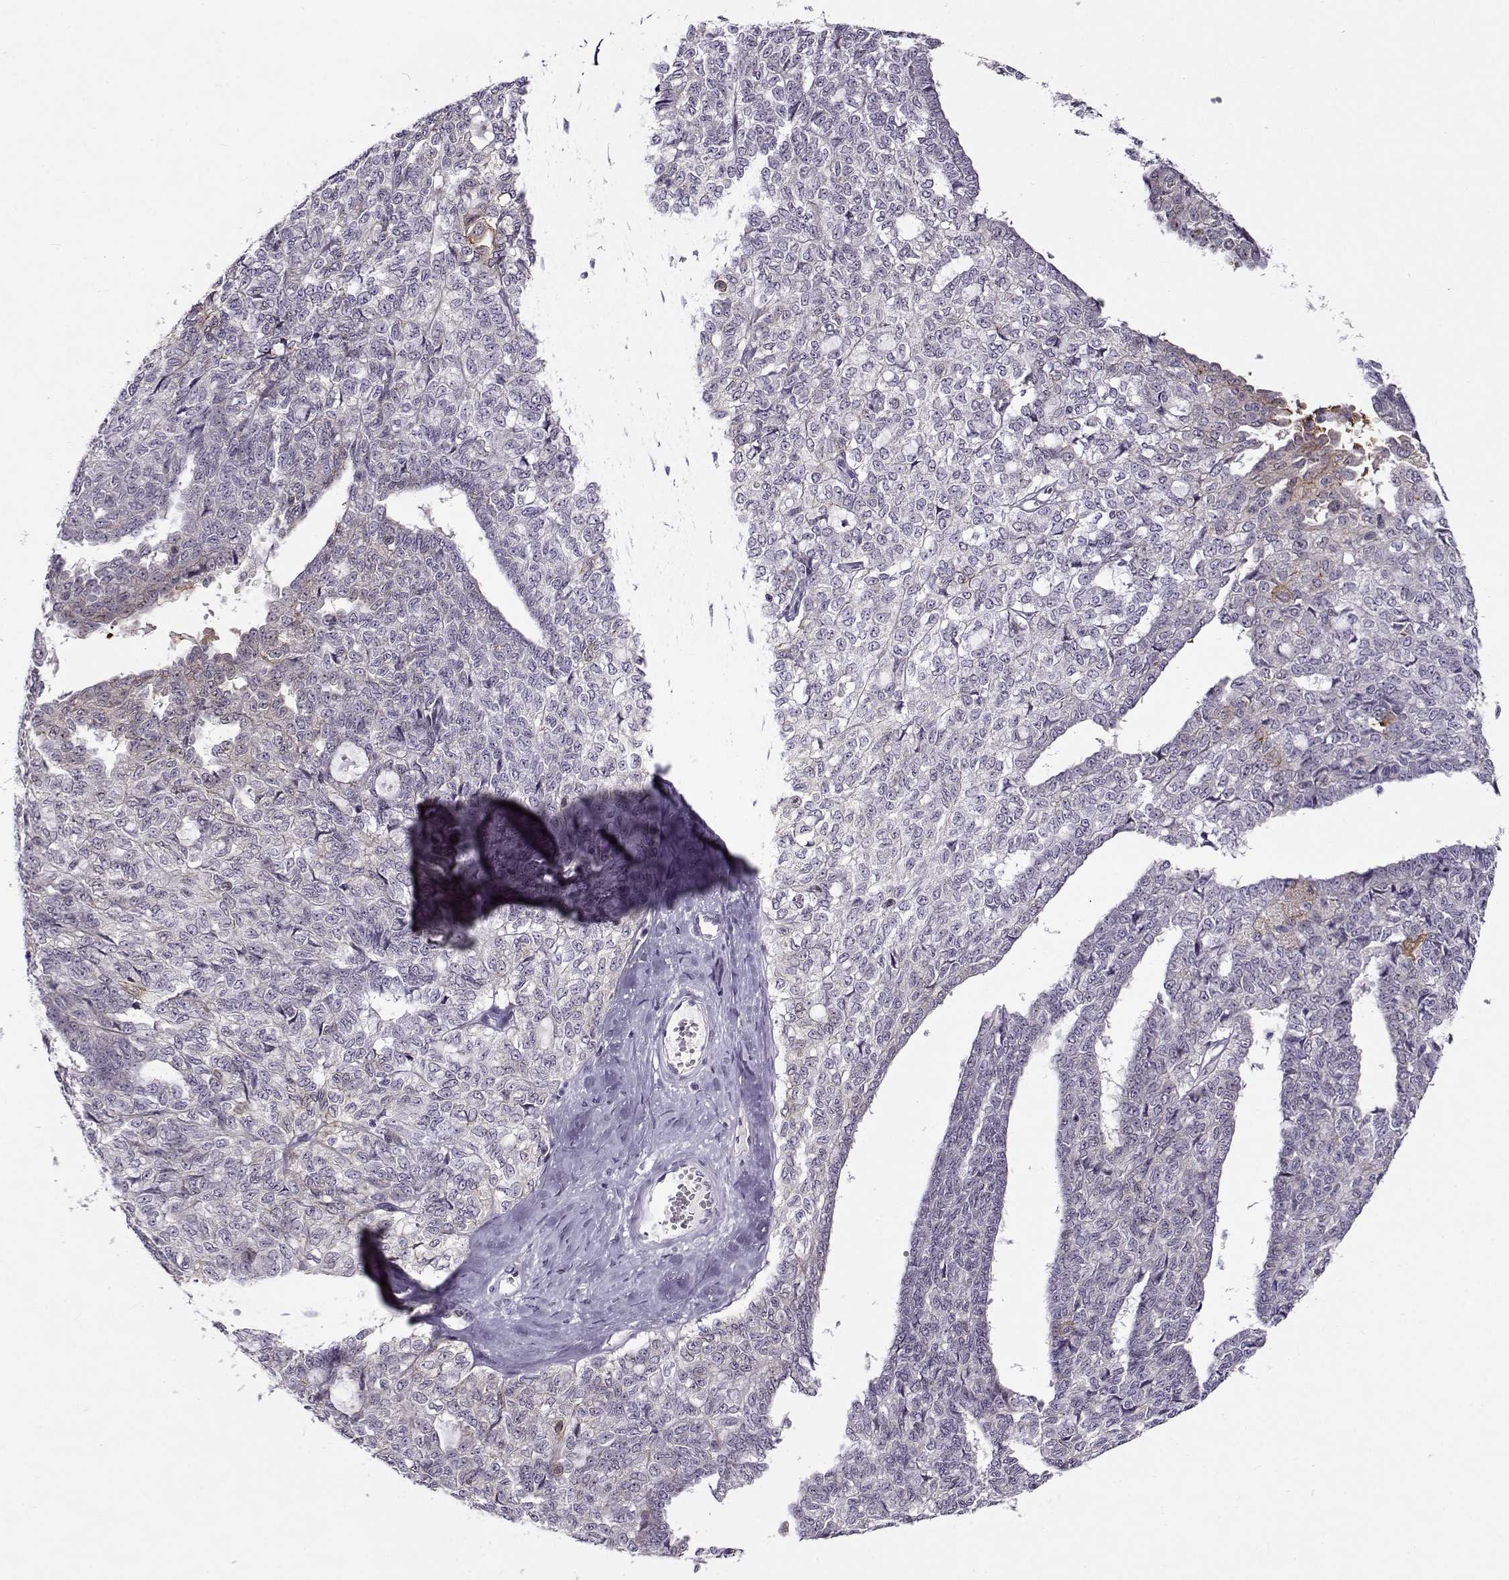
{"staining": {"intensity": "weak", "quantity": "<25%", "location": "cytoplasmic/membranous"}, "tissue": "ovarian cancer", "cell_type": "Tumor cells", "image_type": "cancer", "snomed": [{"axis": "morphology", "description": "Cystadenocarcinoma, serous, NOS"}, {"axis": "topography", "description": "Ovary"}], "caption": "Tumor cells are negative for brown protein staining in serous cystadenocarcinoma (ovarian).", "gene": "BACH1", "patient": {"sex": "female", "age": 71}}